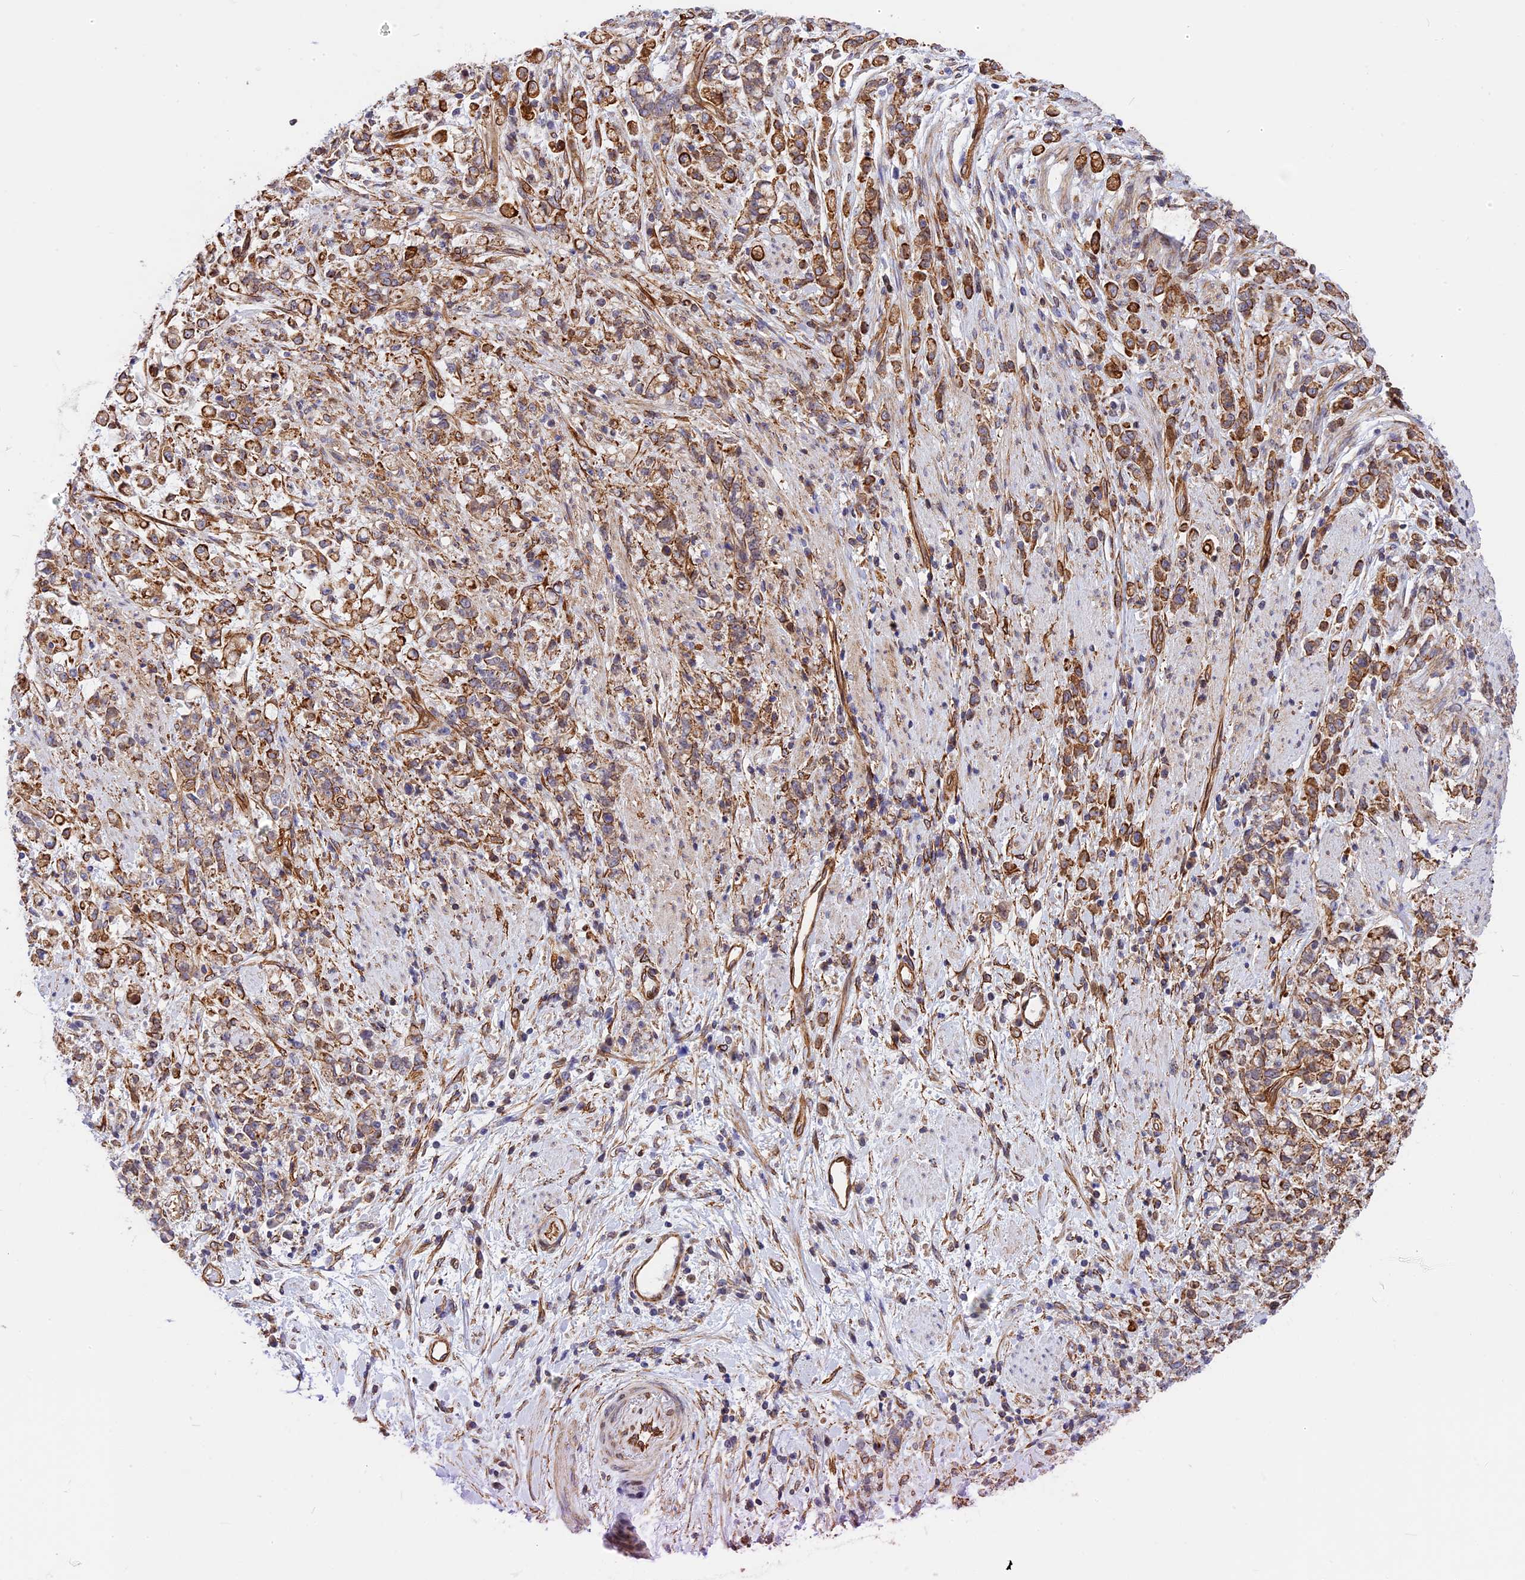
{"staining": {"intensity": "moderate", "quantity": ">75%", "location": "cytoplasmic/membranous"}, "tissue": "stomach cancer", "cell_type": "Tumor cells", "image_type": "cancer", "snomed": [{"axis": "morphology", "description": "Adenocarcinoma, NOS"}, {"axis": "topography", "description": "Stomach"}], "caption": "This micrograph exhibits adenocarcinoma (stomach) stained with IHC to label a protein in brown. The cytoplasmic/membranous of tumor cells show moderate positivity for the protein. Nuclei are counter-stained blue.", "gene": "R3HDM4", "patient": {"sex": "female", "age": 60}}